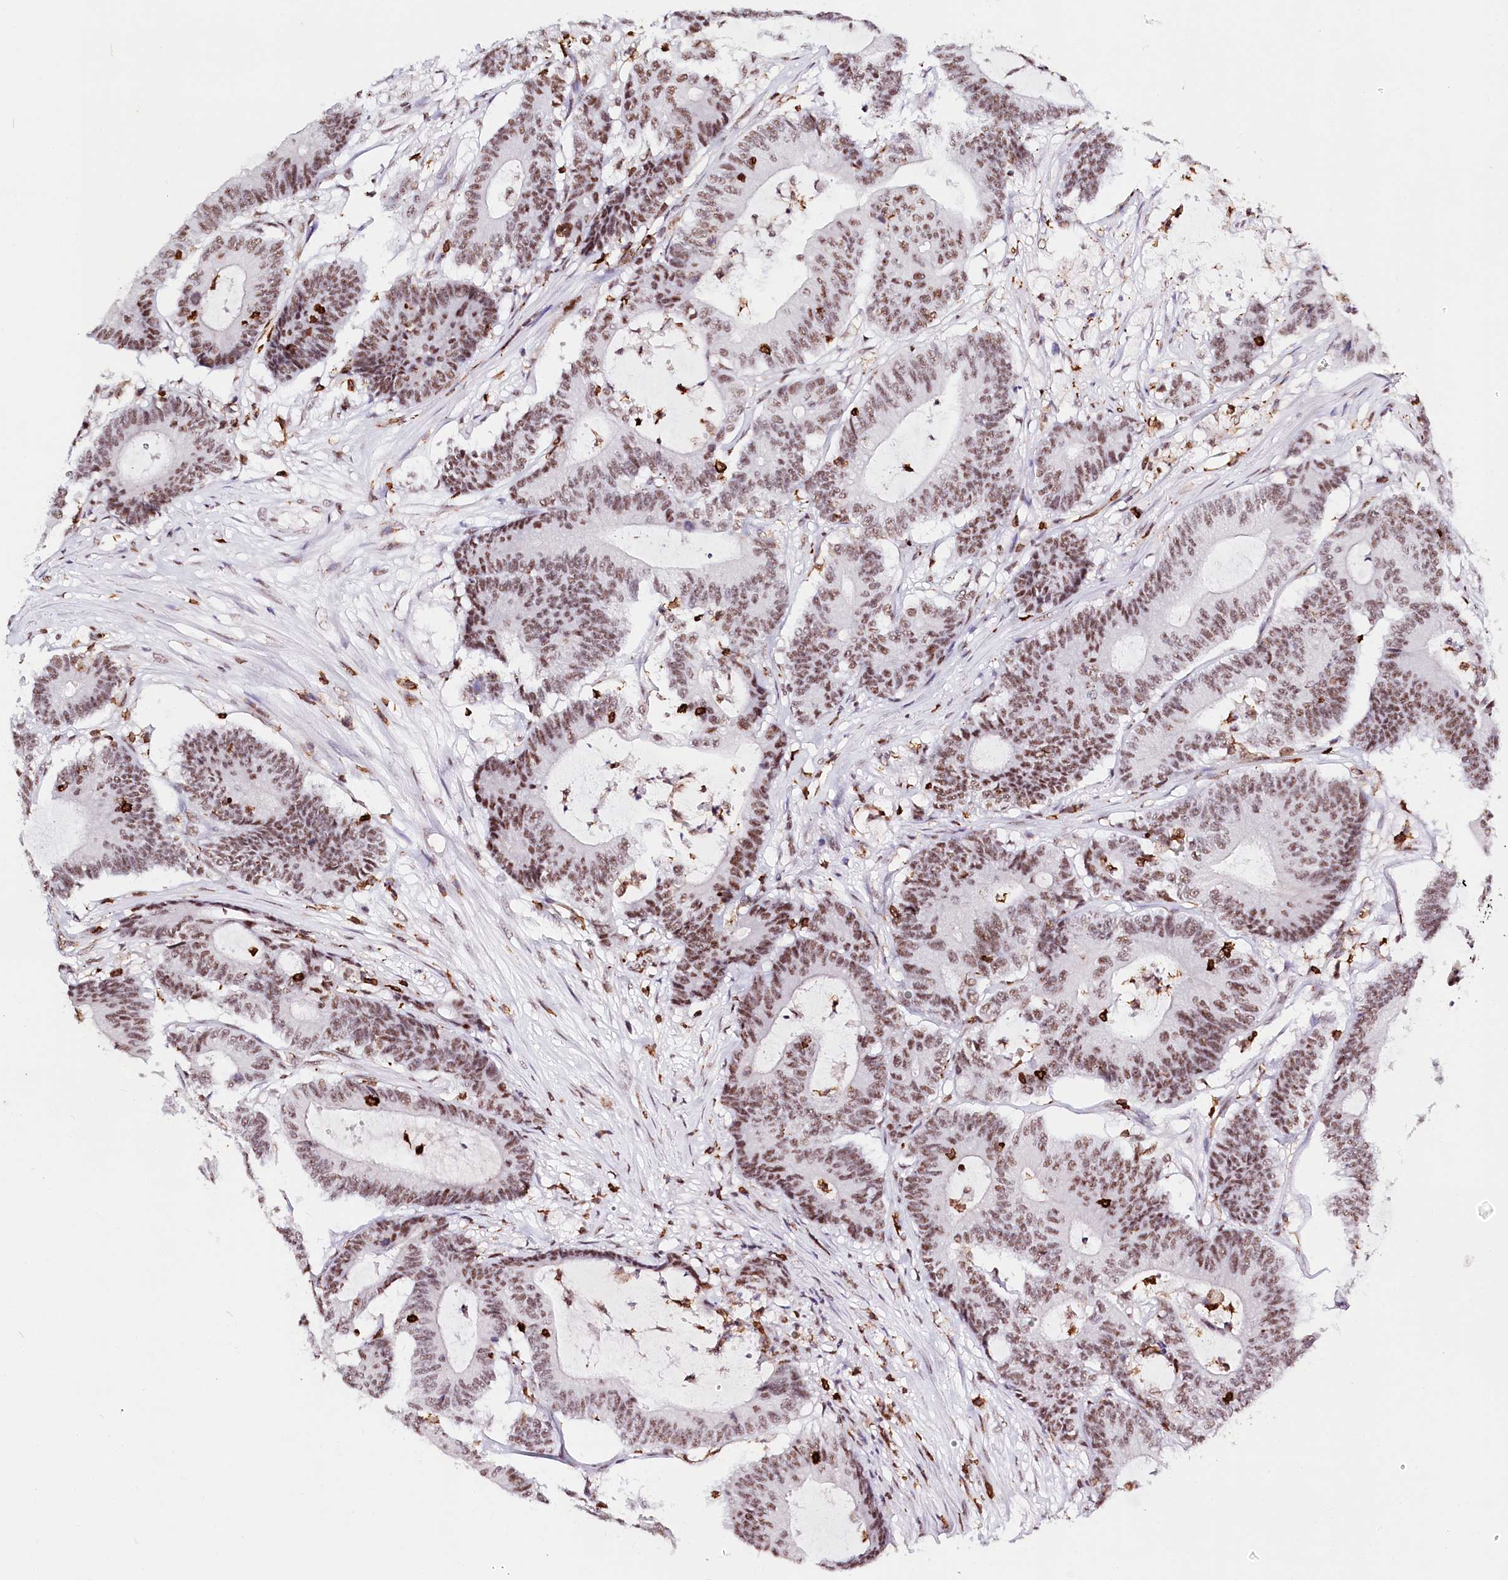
{"staining": {"intensity": "moderate", "quantity": ">75%", "location": "nuclear"}, "tissue": "colorectal cancer", "cell_type": "Tumor cells", "image_type": "cancer", "snomed": [{"axis": "morphology", "description": "Adenocarcinoma, NOS"}, {"axis": "topography", "description": "Colon"}], "caption": "Brown immunohistochemical staining in human colorectal cancer (adenocarcinoma) demonstrates moderate nuclear staining in about >75% of tumor cells.", "gene": "BARD1", "patient": {"sex": "female", "age": 84}}